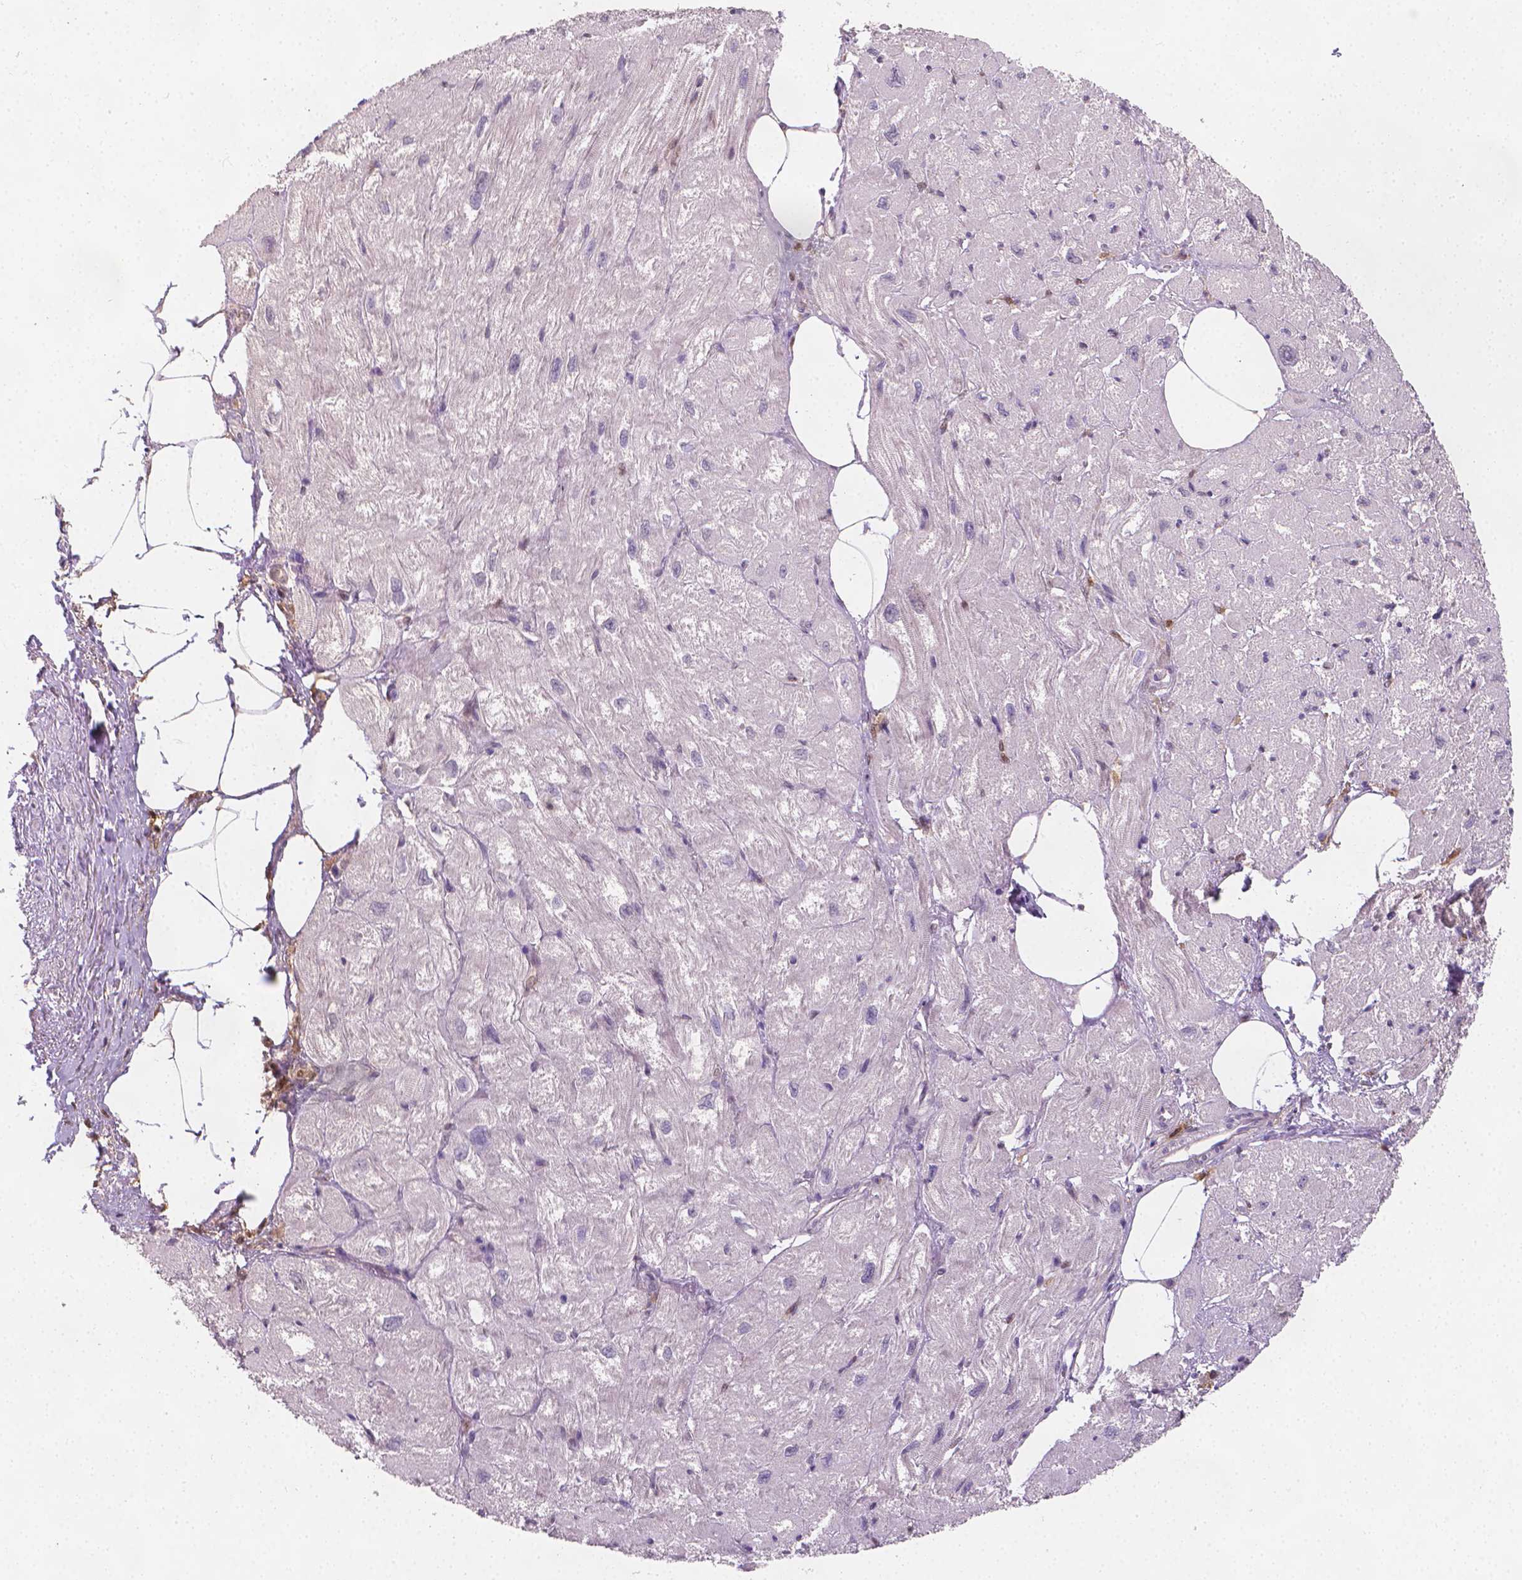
{"staining": {"intensity": "negative", "quantity": "none", "location": "none"}, "tissue": "heart muscle", "cell_type": "Cardiomyocytes", "image_type": "normal", "snomed": [{"axis": "morphology", "description": "Normal tissue, NOS"}, {"axis": "topography", "description": "Heart"}], "caption": "Immunohistochemical staining of normal heart muscle displays no significant staining in cardiomyocytes. (Immunohistochemistry, brightfield microscopy, high magnification).", "gene": "TNFAIP2", "patient": {"sex": "female", "age": 62}}